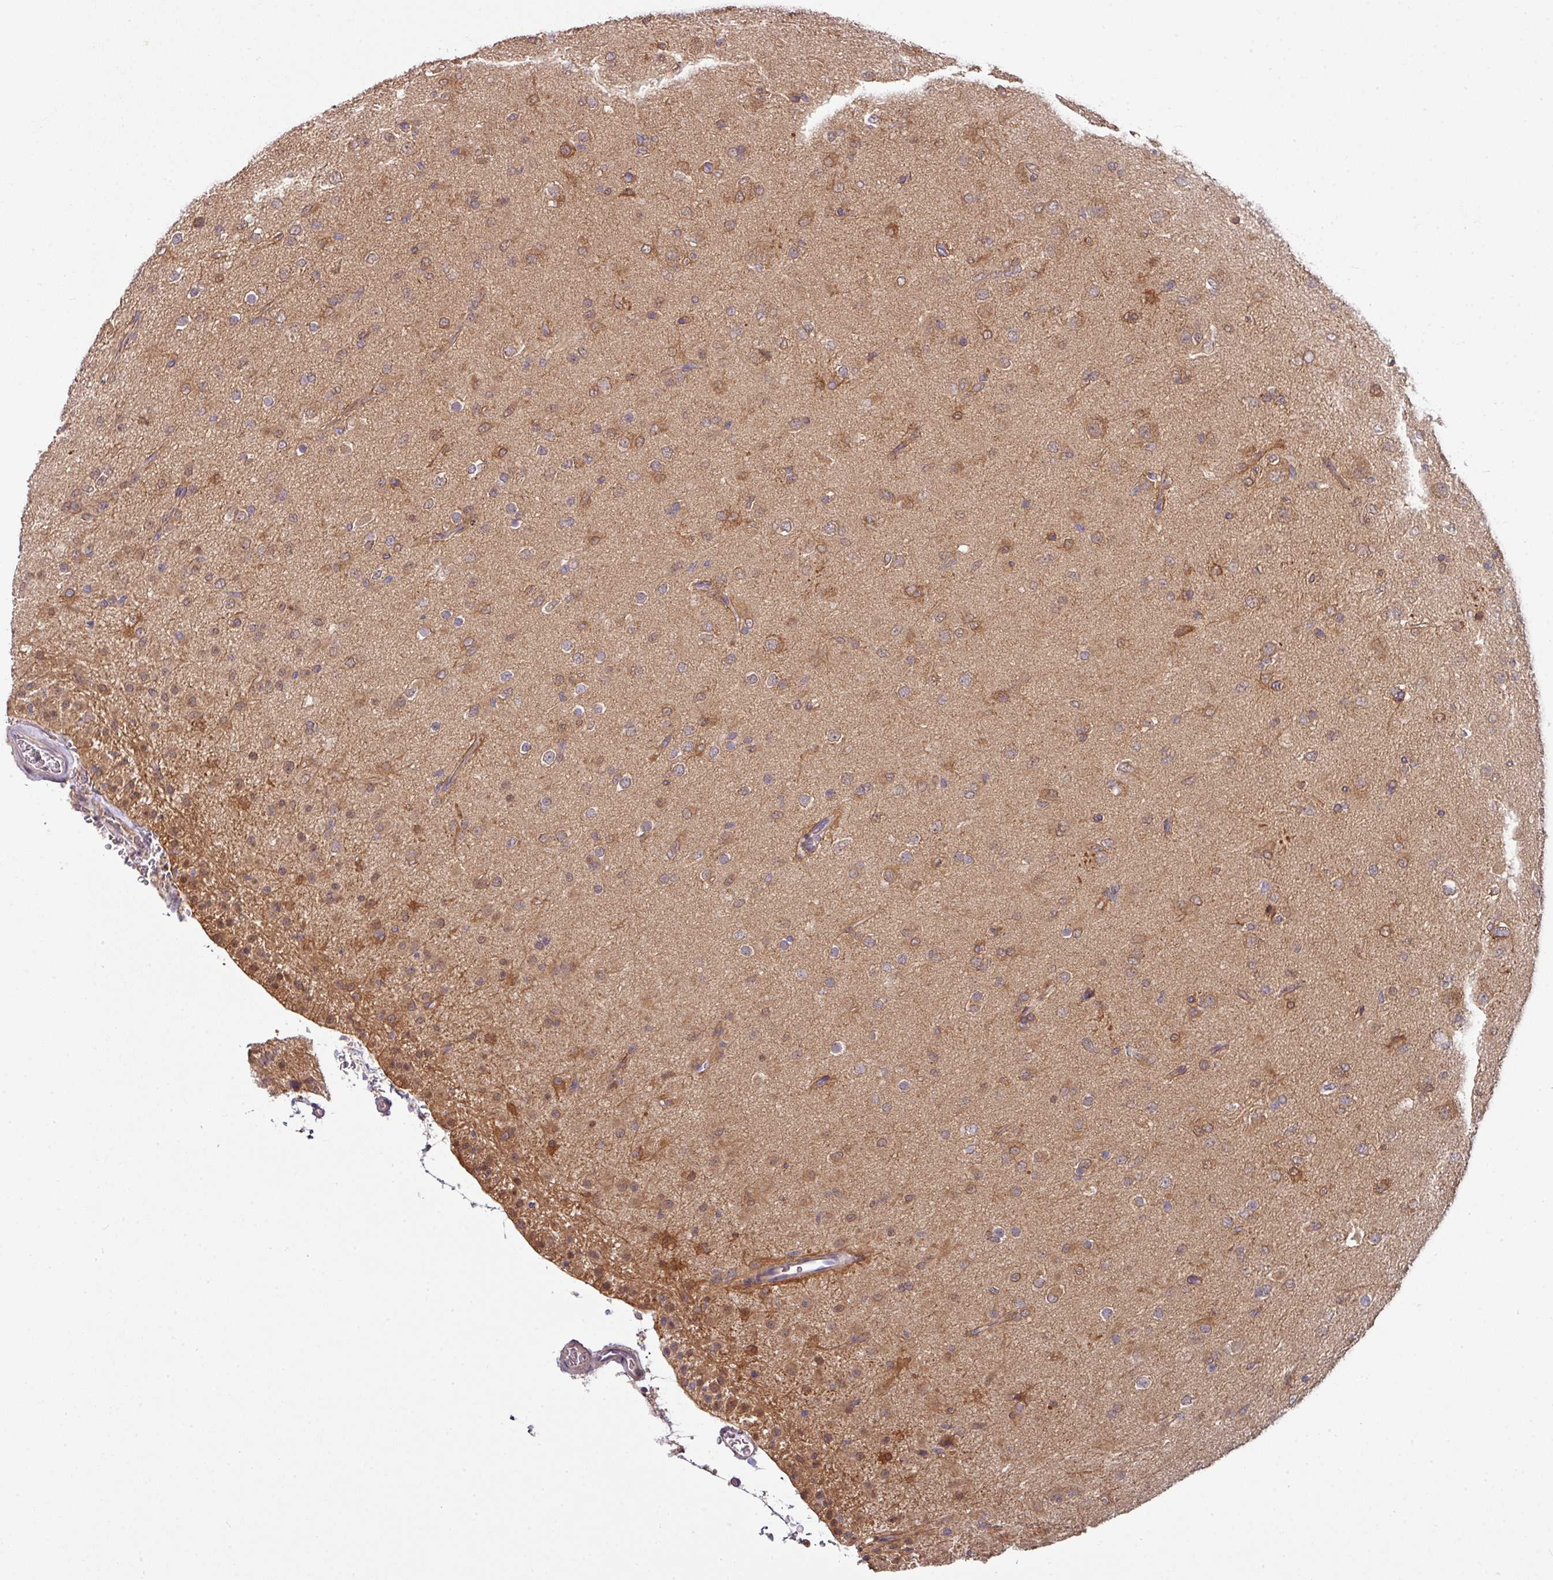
{"staining": {"intensity": "moderate", "quantity": "25%-75%", "location": "cytoplasmic/membranous"}, "tissue": "glioma", "cell_type": "Tumor cells", "image_type": "cancer", "snomed": [{"axis": "morphology", "description": "Glioma, malignant, Low grade"}, {"axis": "topography", "description": "Brain"}], "caption": "High-power microscopy captured an immunohistochemistry (IHC) image of glioma, revealing moderate cytoplasmic/membranous staining in approximately 25%-75% of tumor cells.", "gene": "SLAMF6", "patient": {"sex": "male", "age": 65}}